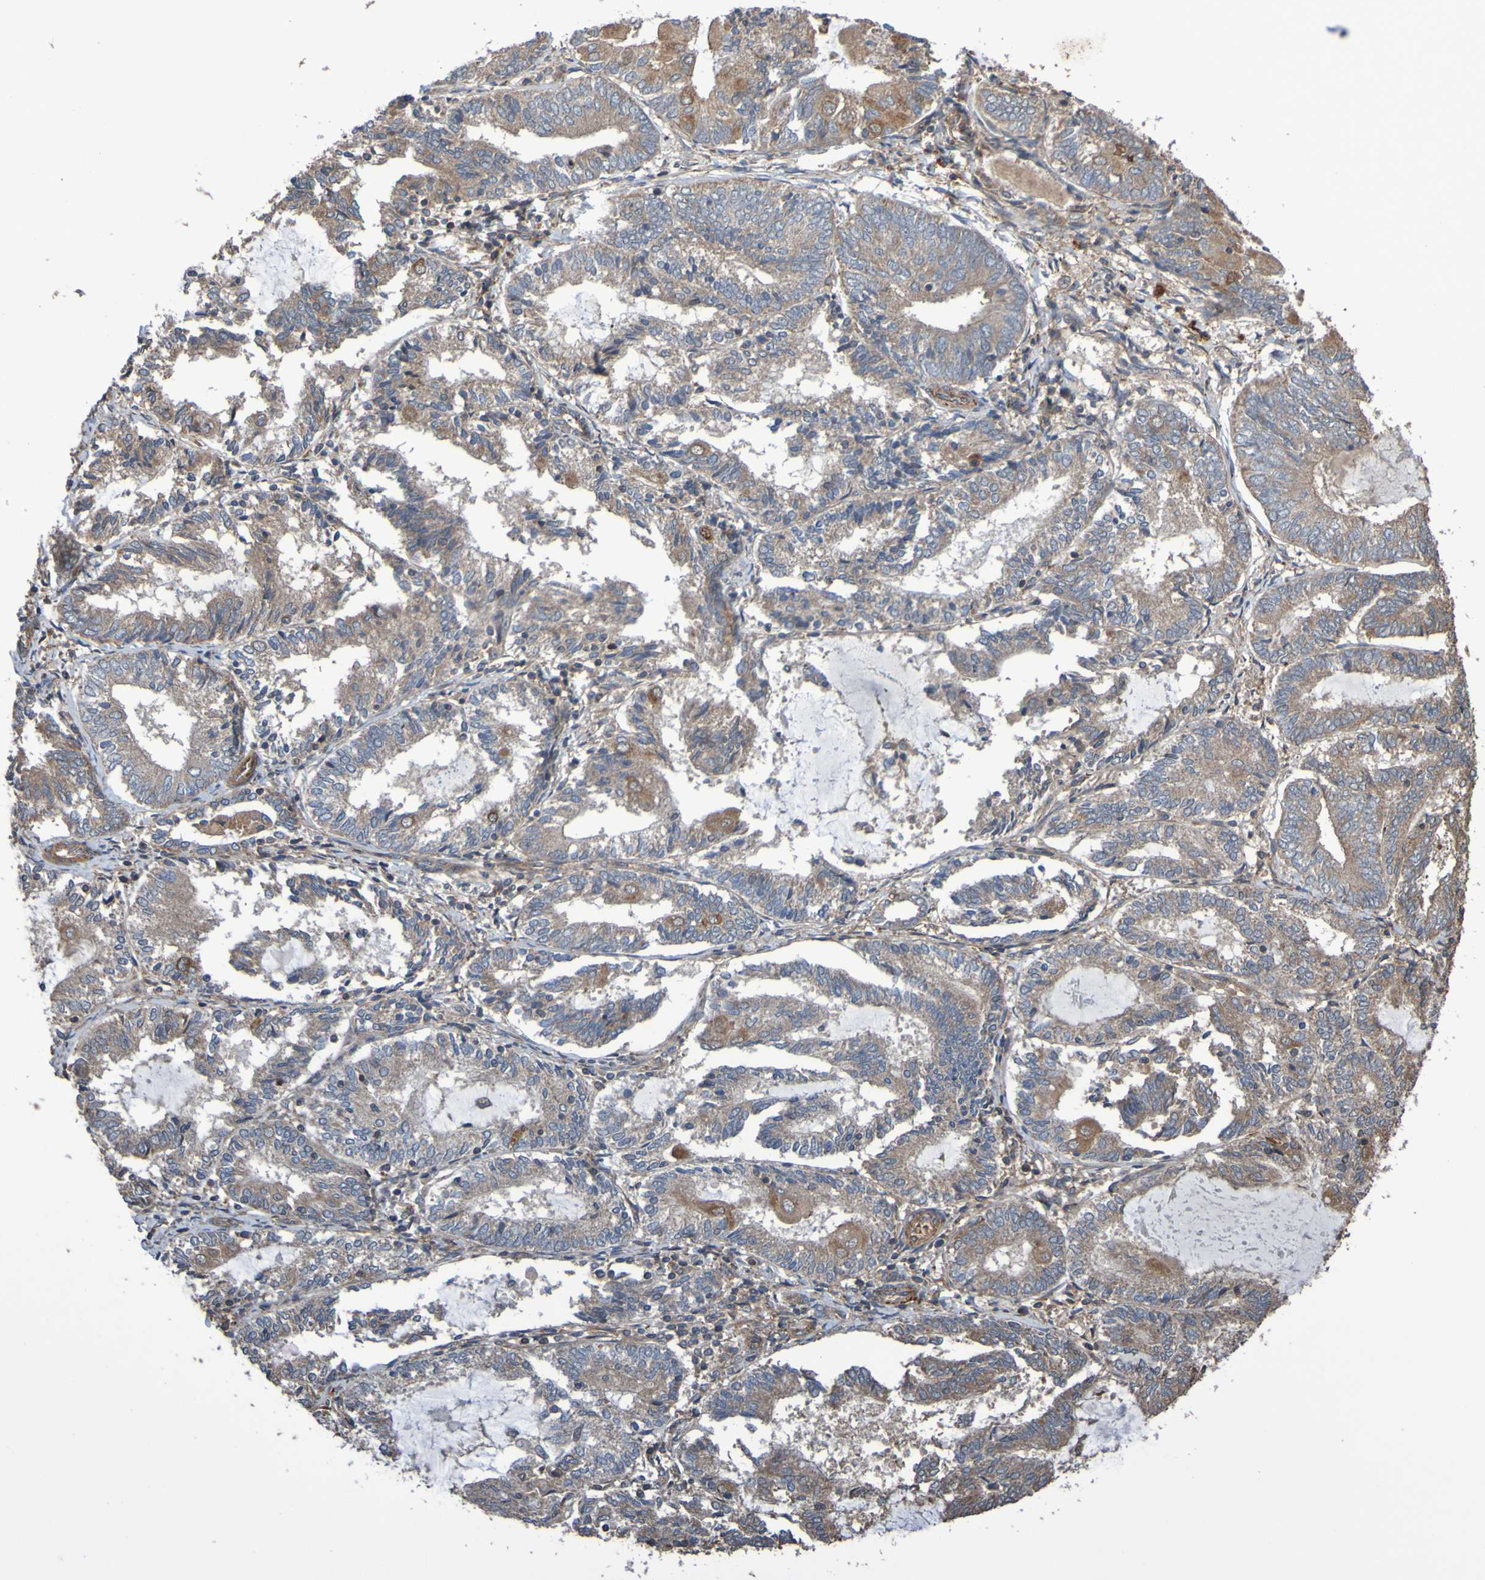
{"staining": {"intensity": "weak", "quantity": ">75%", "location": "cytoplasmic/membranous"}, "tissue": "endometrial cancer", "cell_type": "Tumor cells", "image_type": "cancer", "snomed": [{"axis": "morphology", "description": "Adenocarcinoma, NOS"}, {"axis": "topography", "description": "Endometrium"}], "caption": "High-magnification brightfield microscopy of endometrial adenocarcinoma stained with DAB (brown) and counterstained with hematoxylin (blue). tumor cells exhibit weak cytoplasmic/membranous staining is appreciated in about>75% of cells.", "gene": "UCN", "patient": {"sex": "female", "age": 81}}